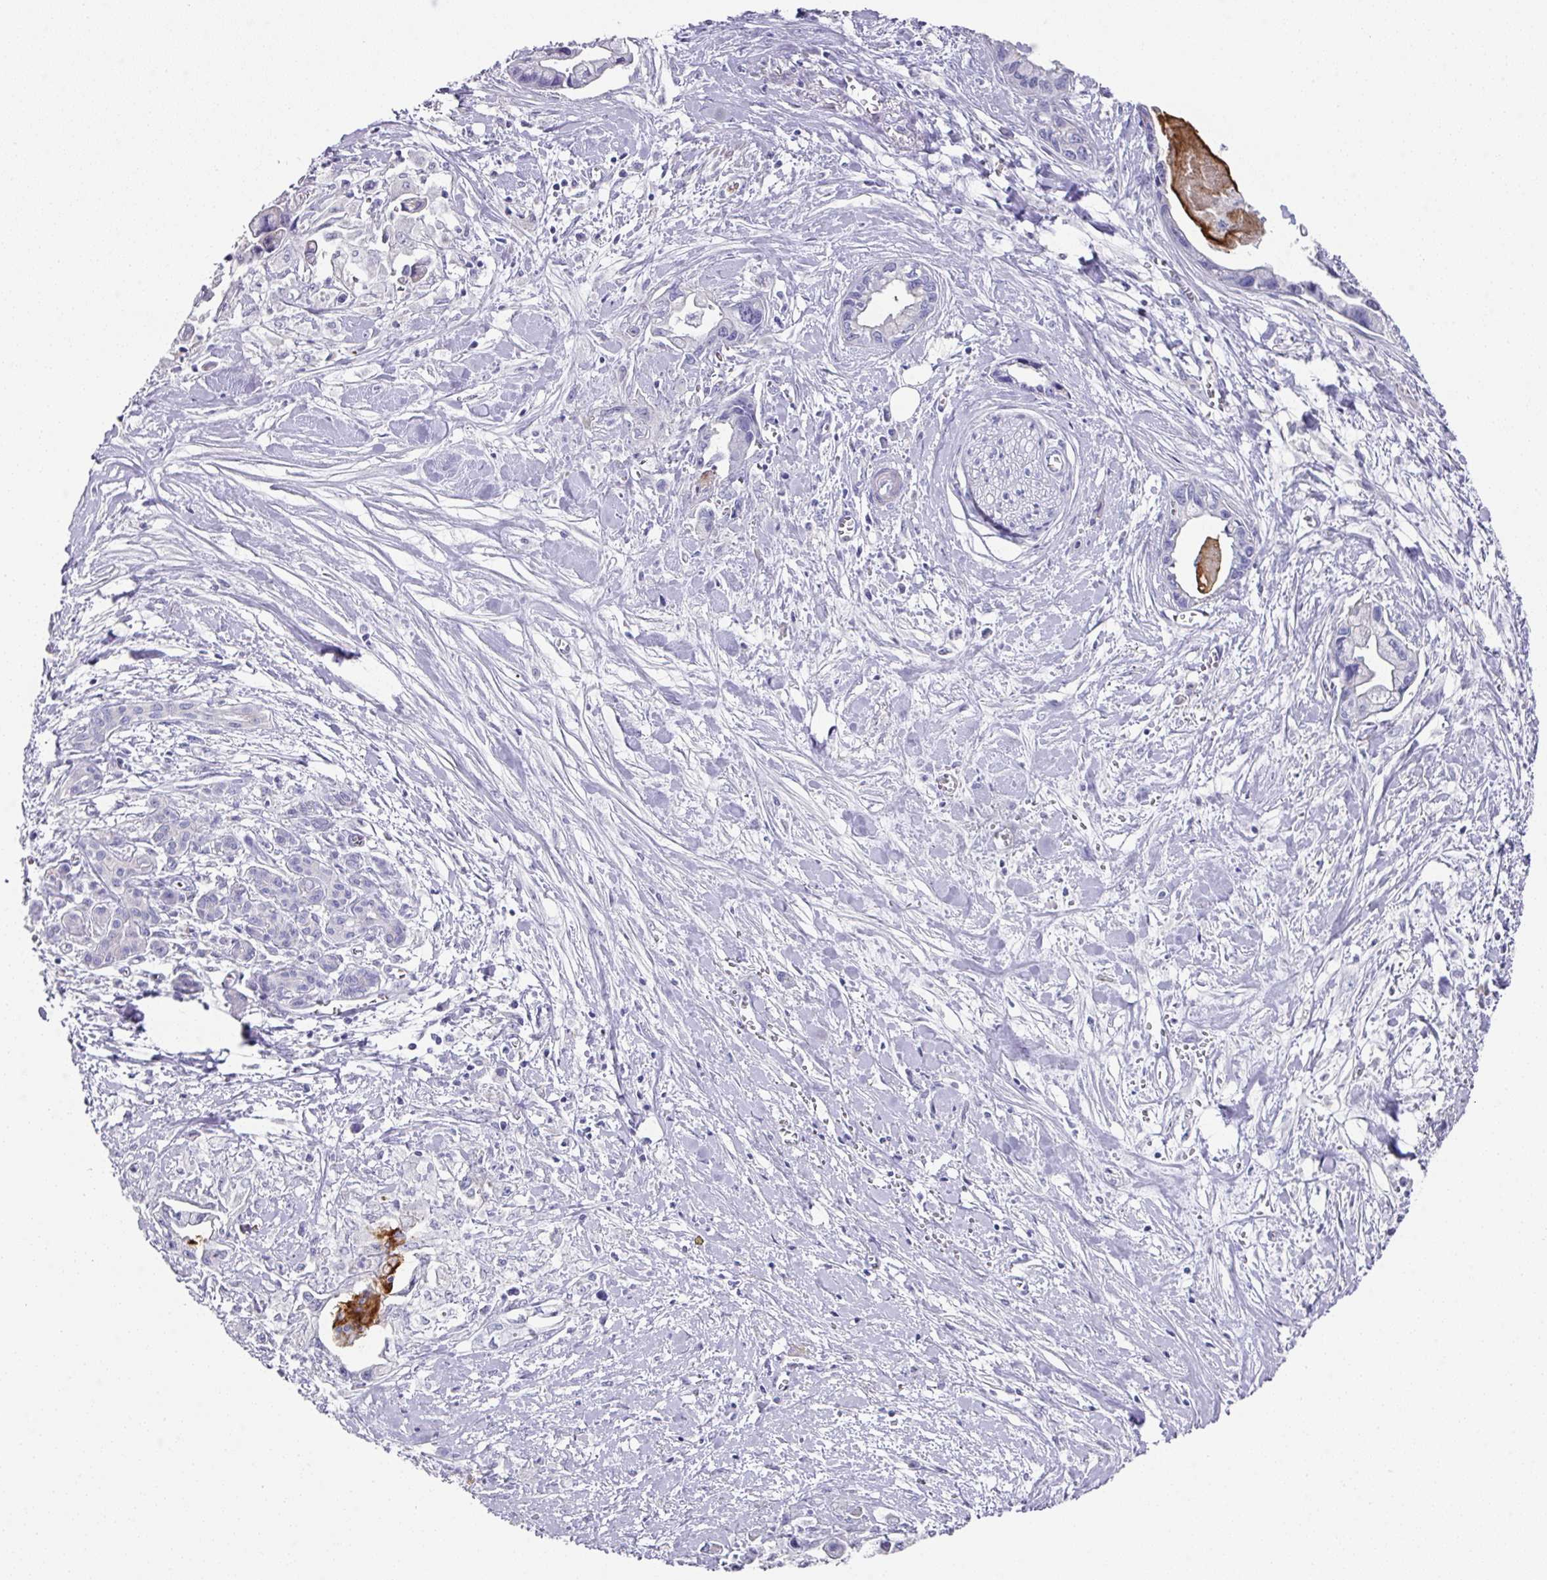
{"staining": {"intensity": "negative", "quantity": "none", "location": "none"}, "tissue": "pancreatic cancer", "cell_type": "Tumor cells", "image_type": "cancer", "snomed": [{"axis": "morphology", "description": "Adenocarcinoma, NOS"}, {"axis": "topography", "description": "Pancreas"}], "caption": "High power microscopy histopathology image of an IHC image of pancreatic cancer (adenocarcinoma), revealing no significant expression in tumor cells.", "gene": "TARM1", "patient": {"sex": "male", "age": 61}}